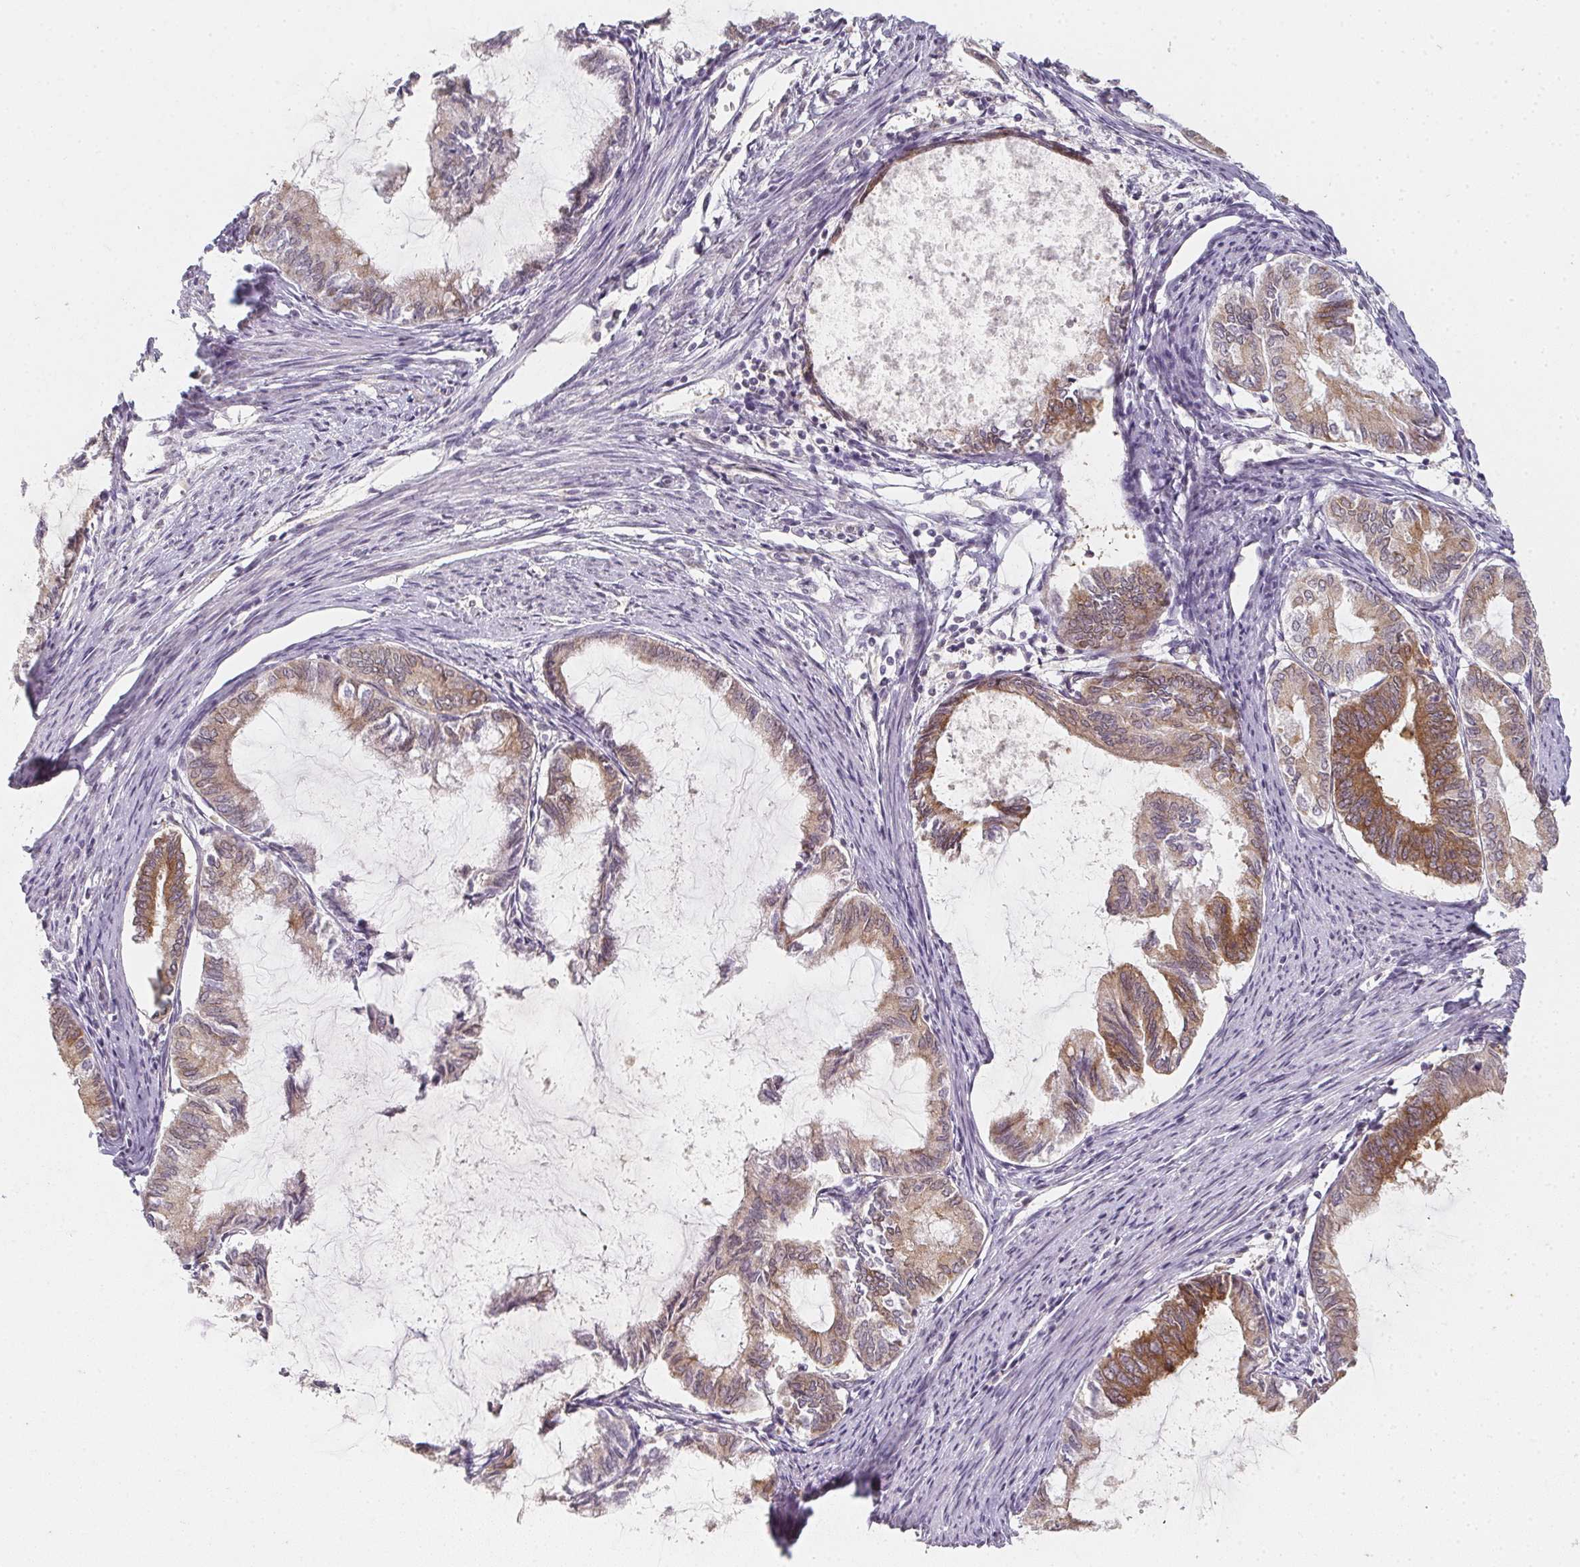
{"staining": {"intensity": "moderate", "quantity": "25%-75%", "location": "cytoplasmic/membranous"}, "tissue": "endometrial cancer", "cell_type": "Tumor cells", "image_type": "cancer", "snomed": [{"axis": "morphology", "description": "Adenocarcinoma, NOS"}, {"axis": "topography", "description": "Endometrium"}], "caption": "Tumor cells demonstrate medium levels of moderate cytoplasmic/membranous staining in approximately 25%-75% of cells in human endometrial cancer (adenocarcinoma).", "gene": "SOAT1", "patient": {"sex": "female", "age": 86}}